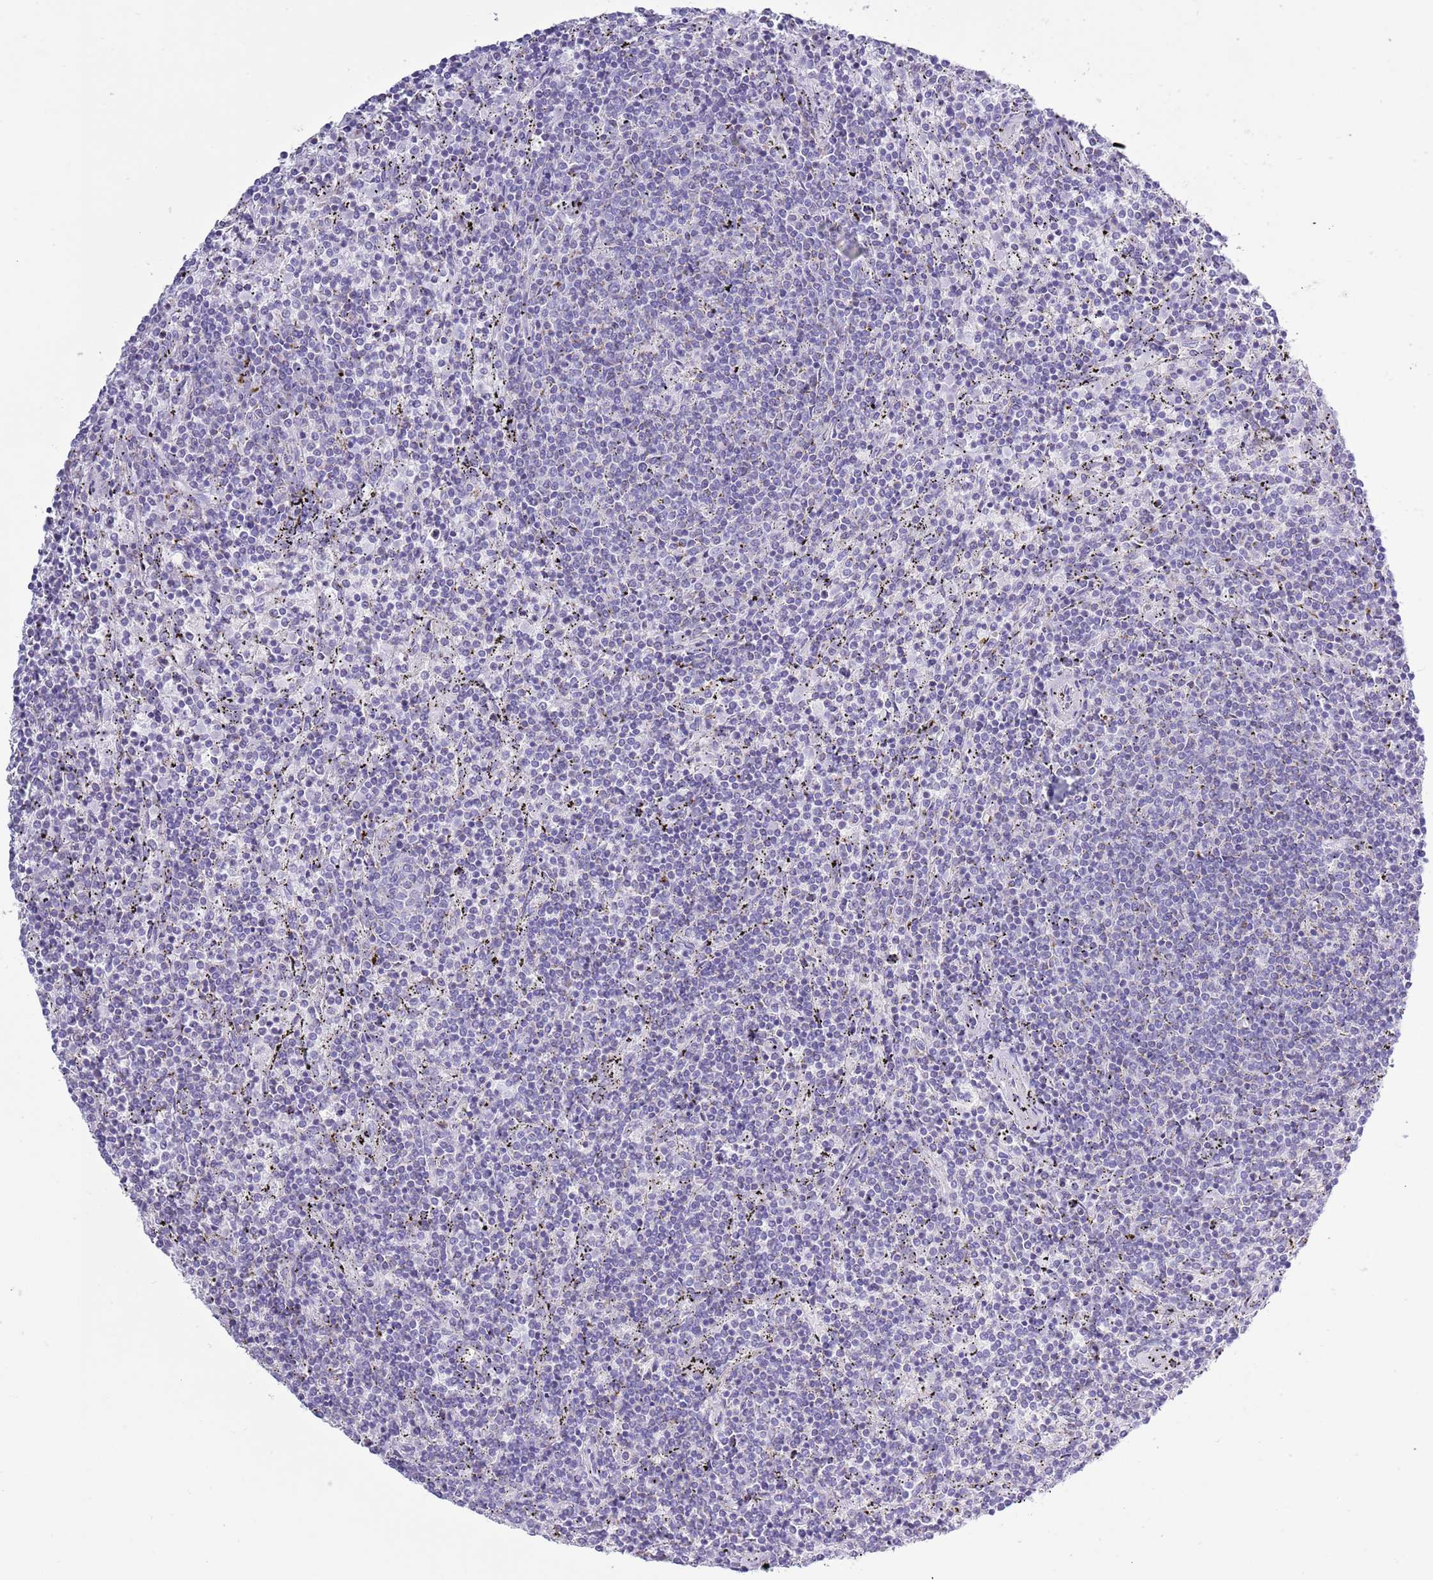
{"staining": {"intensity": "negative", "quantity": "none", "location": "none"}, "tissue": "lymphoma", "cell_type": "Tumor cells", "image_type": "cancer", "snomed": [{"axis": "morphology", "description": "Malignant lymphoma, non-Hodgkin's type, Low grade"}, {"axis": "topography", "description": "Spleen"}], "caption": "DAB immunohistochemical staining of human lymphoma demonstrates no significant positivity in tumor cells.", "gene": "MOCOS", "patient": {"sex": "female", "age": 50}}